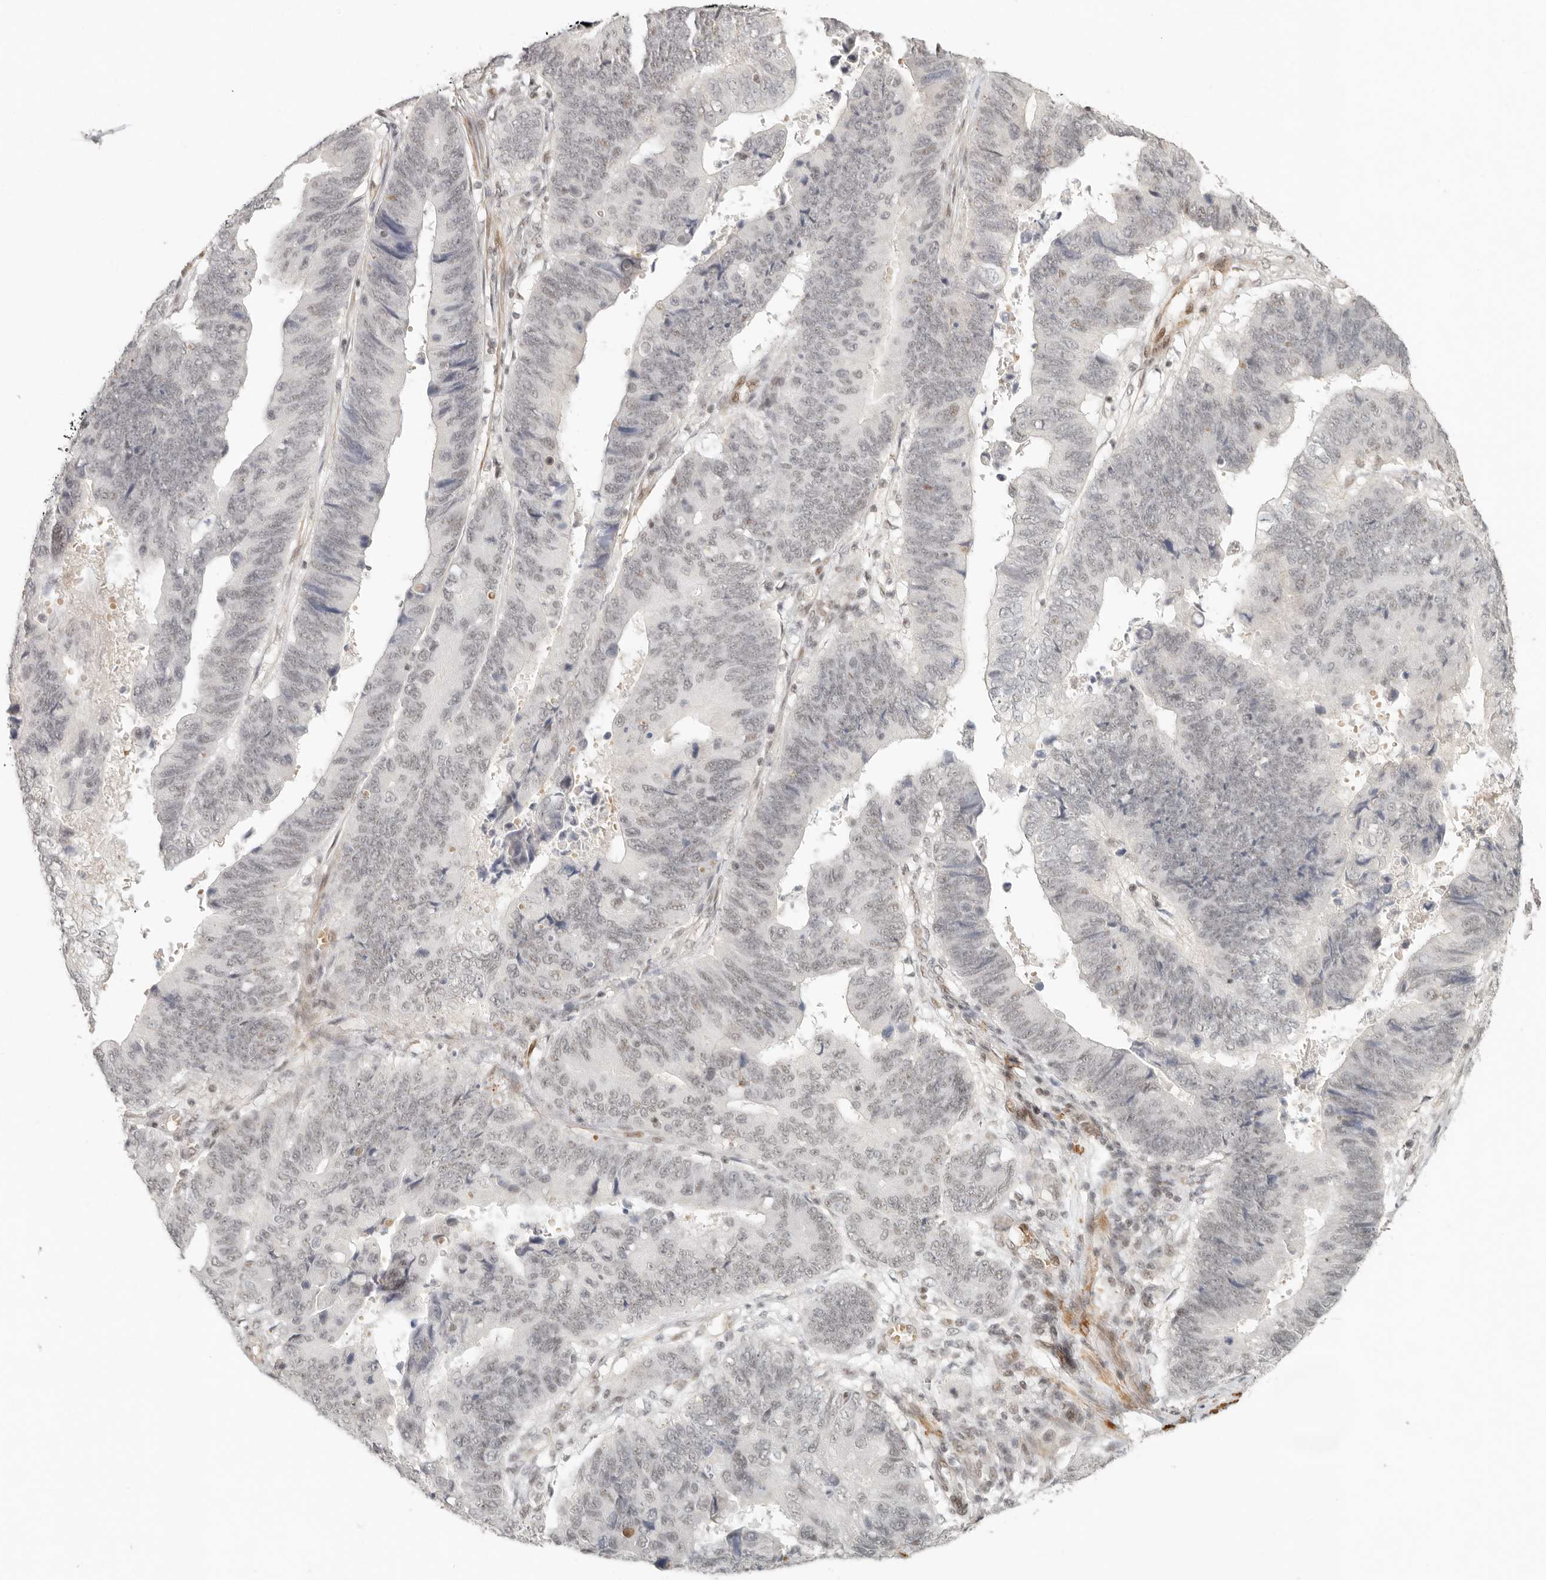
{"staining": {"intensity": "negative", "quantity": "none", "location": "none"}, "tissue": "stomach cancer", "cell_type": "Tumor cells", "image_type": "cancer", "snomed": [{"axis": "morphology", "description": "Adenocarcinoma, NOS"}, {"axis": "topography", "description": "Stomach"}], "caption": "The immunohistochemistry (IHC) photomicrograph has no significant staining in tumor cells of stomach cancer (adenocarcinoma) tissue.", "gene": "GABPA", "patient": {"sex": "male", "age": 59}}